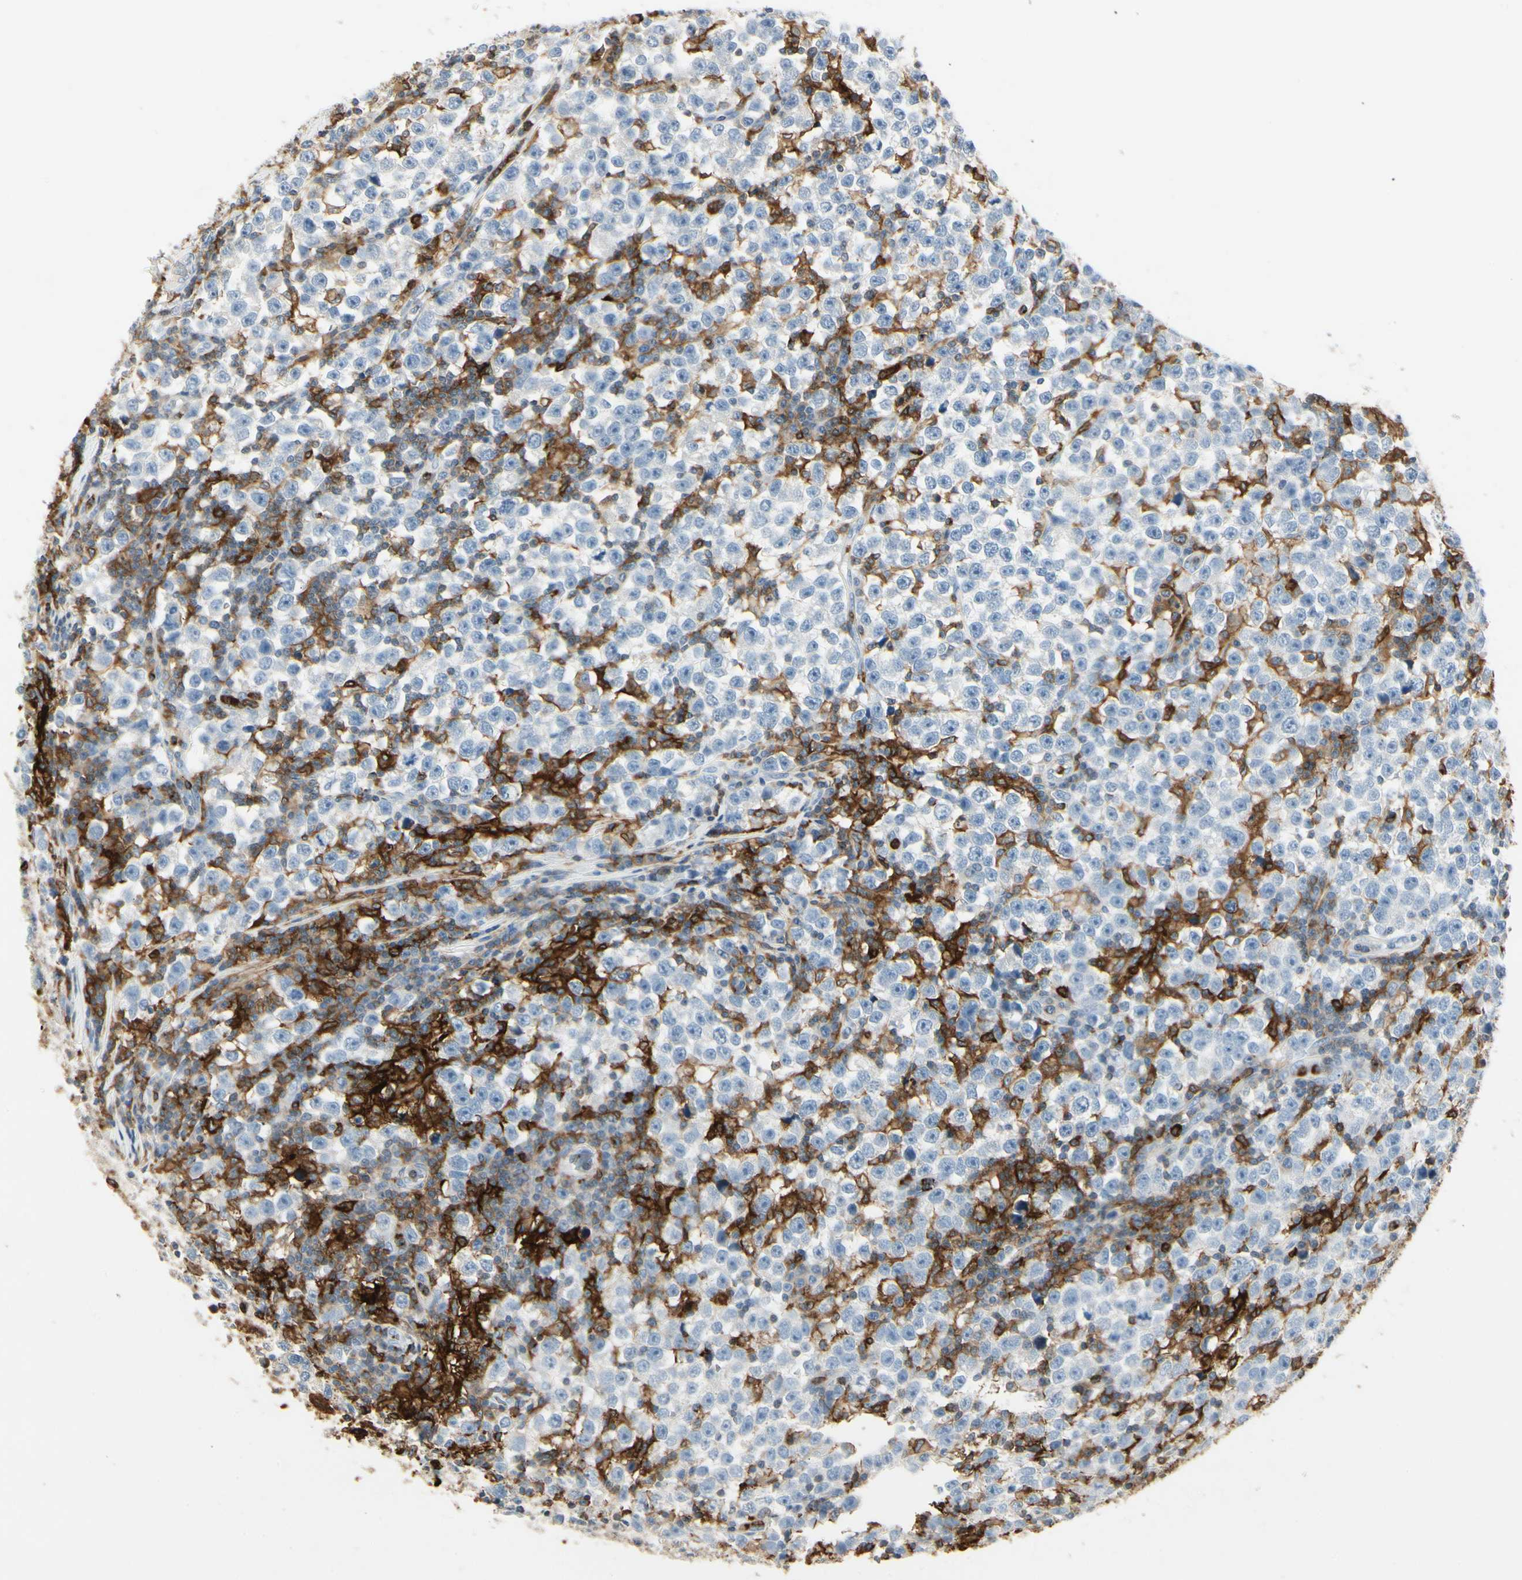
{"staining": {"intensity": "negative", "quantity": "none", "location": "none"}, "tissue": "testis cancer", "cell_type": "Tumor cells", "image_type": "cancer", "snomed": [{"axis": "morphology", "description": "Seminoma, NOS"}, {"axis": "topography", "description": "Testis"}], "caption": "A high-resolution image shows IHC staining of testis seminoma, which displays no significant staining in tumor cells.", "gene": "ITGB2", "patient": {"sex": "male", "age": 43}}